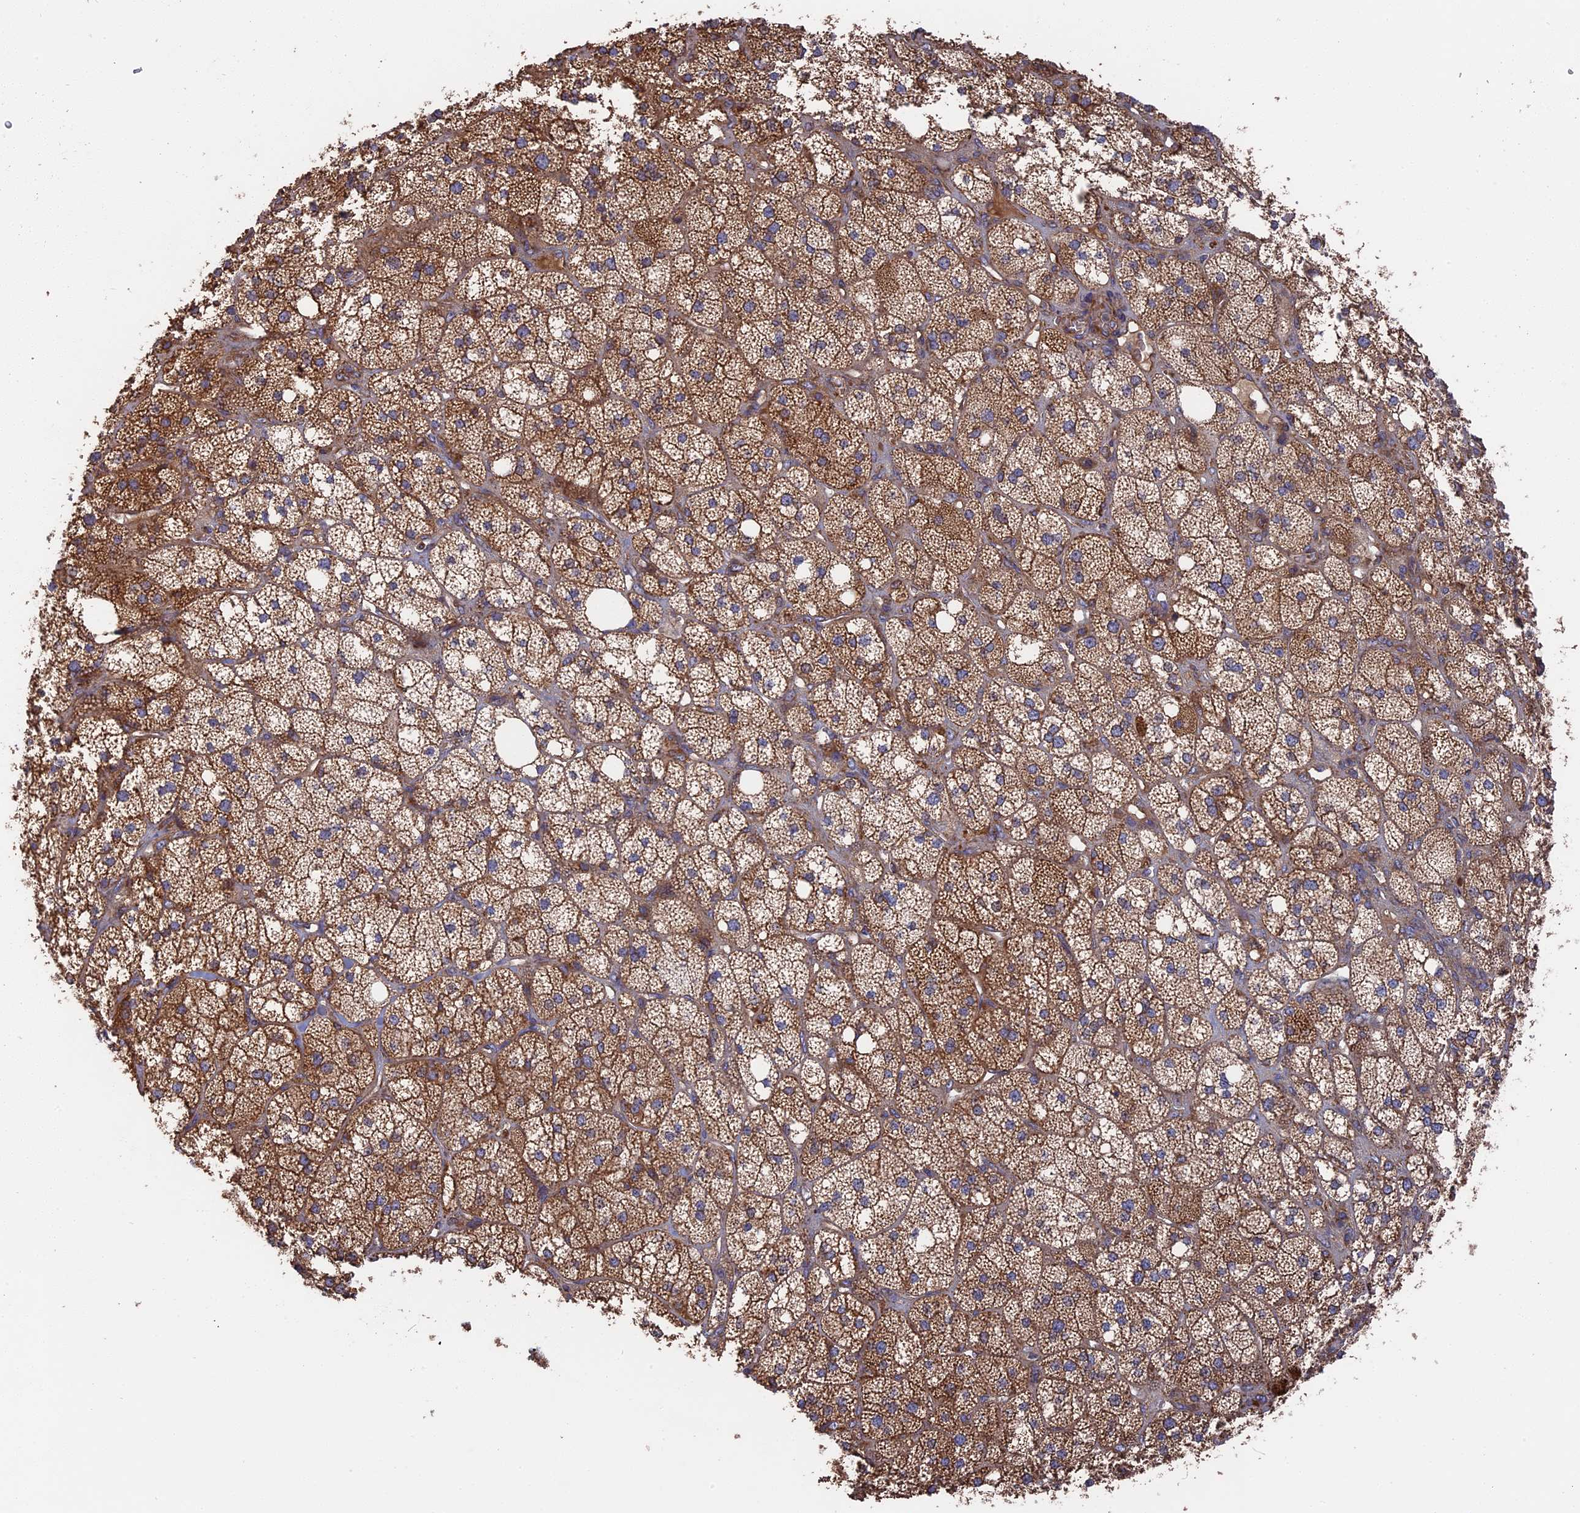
{"staining": {"intensity": "strong", "quantity": ">75%", "location": "cytoplasmic/membranous"}, "tissue": "adrenal gland", "cell_type": "Glandular cells", "image_type": "normal", "snomed": [{"axis": "morphology", "description": "Normal tissue, NOS"}, {"axis": "topography", "description": "Adrenal gland"}], "caption": "Glandular cells reveal strong cytoplasmic/membranous expression in about >75% of cells in normal adrenal gland.", "gene": "TELO2", "patient": {"sex": "male", "age": 61}}